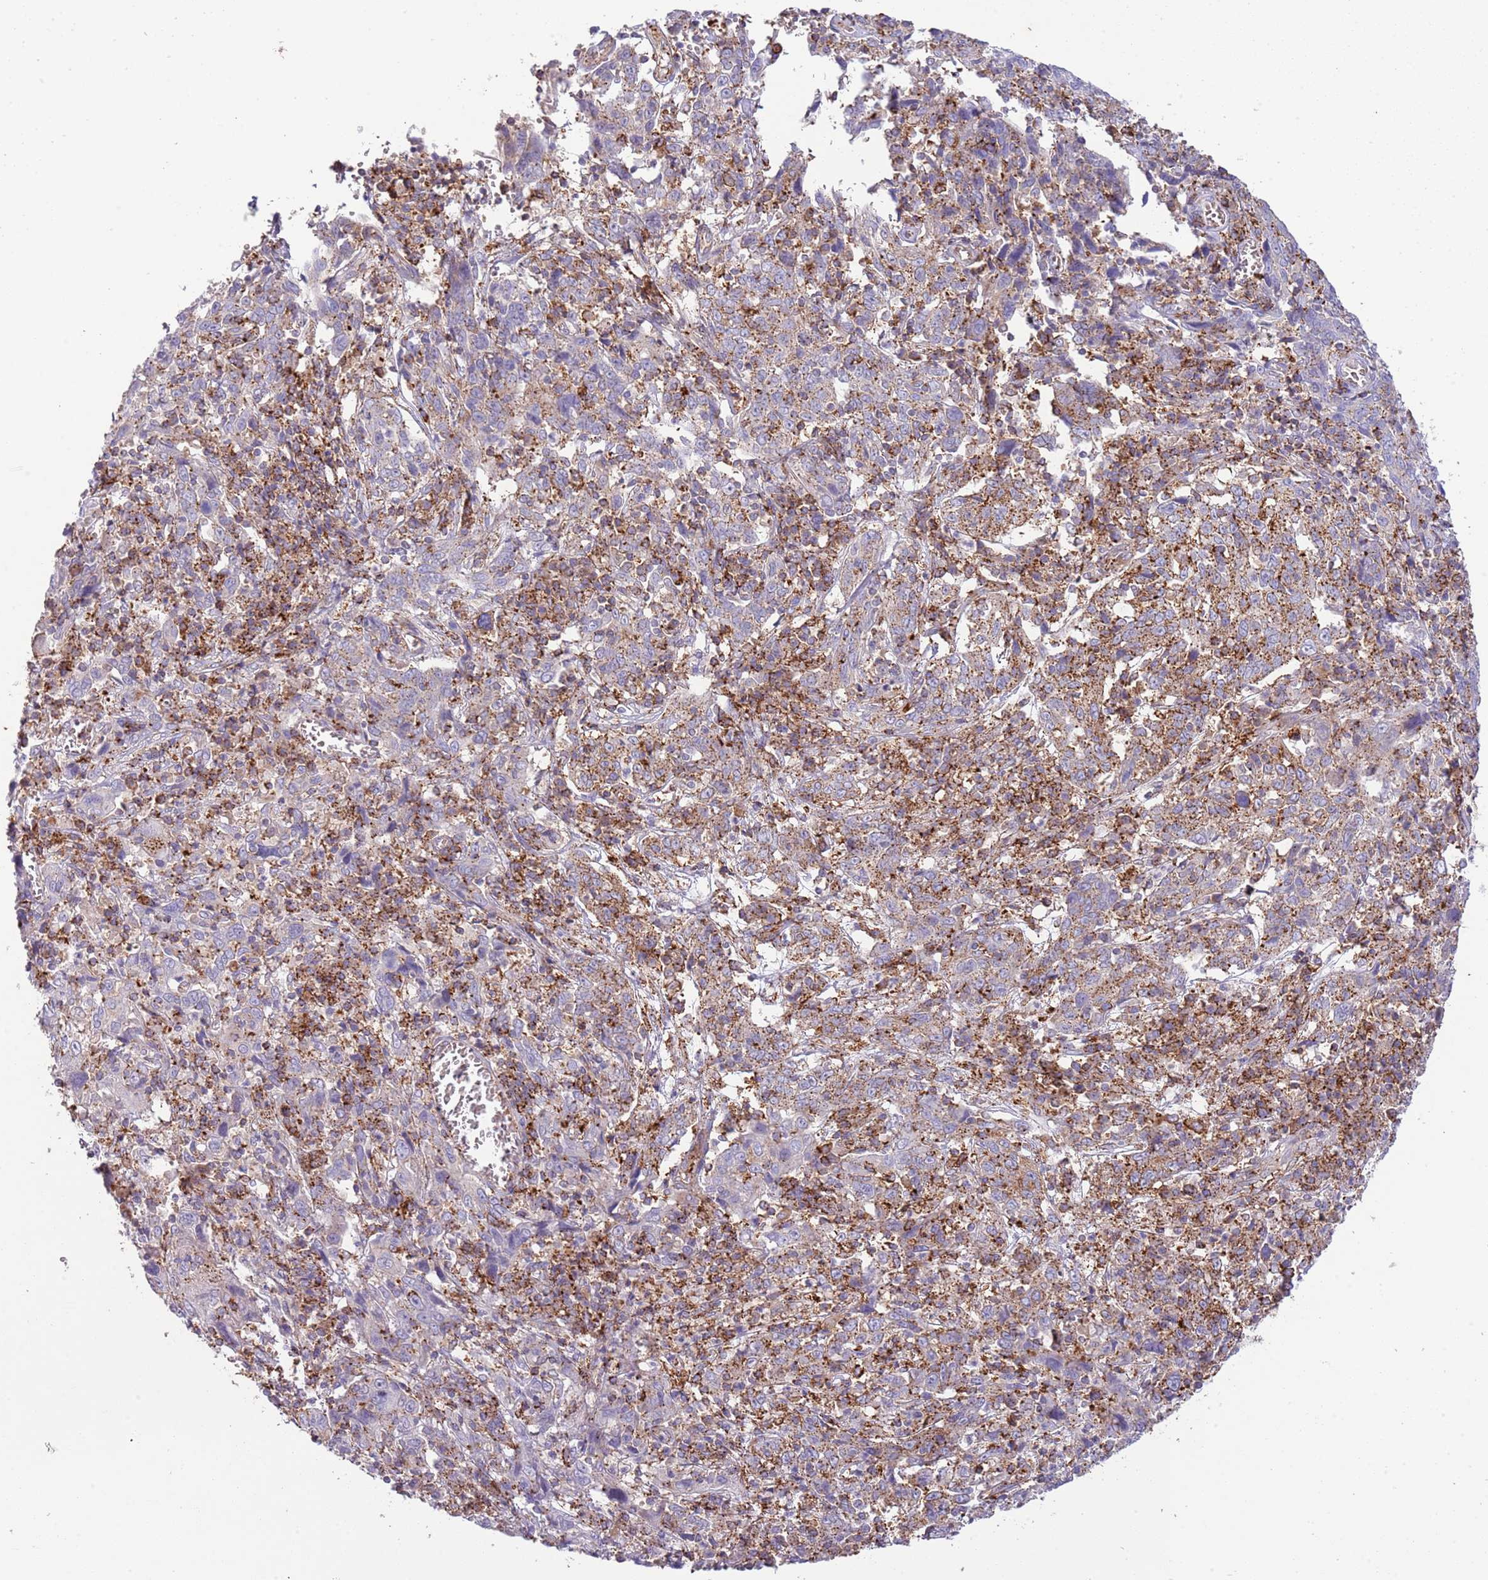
{"staining": {"intensity": "moderate", "quantity": "25%-75%", "location": "cytoplasmic/membranous"}, "tissue": "cervical cancer", "cell_type": "Tumor cells", "image_type": "cancer", "snomed": [{"axis": "morphology", "description": "Squamous cell carcinoma, NOS"}, {"axis": "topography", "description": "Cervix"}], "caption": "Immunohistochemical staining of cervical cancer (squamous cell carcinoma) exhibits moderate cytoplasmic/membranous protein expression in approximately 25%-75% of tumor cells.", "gene": "ABHD17A", "patient": {"sex": "female", "age": 46}}